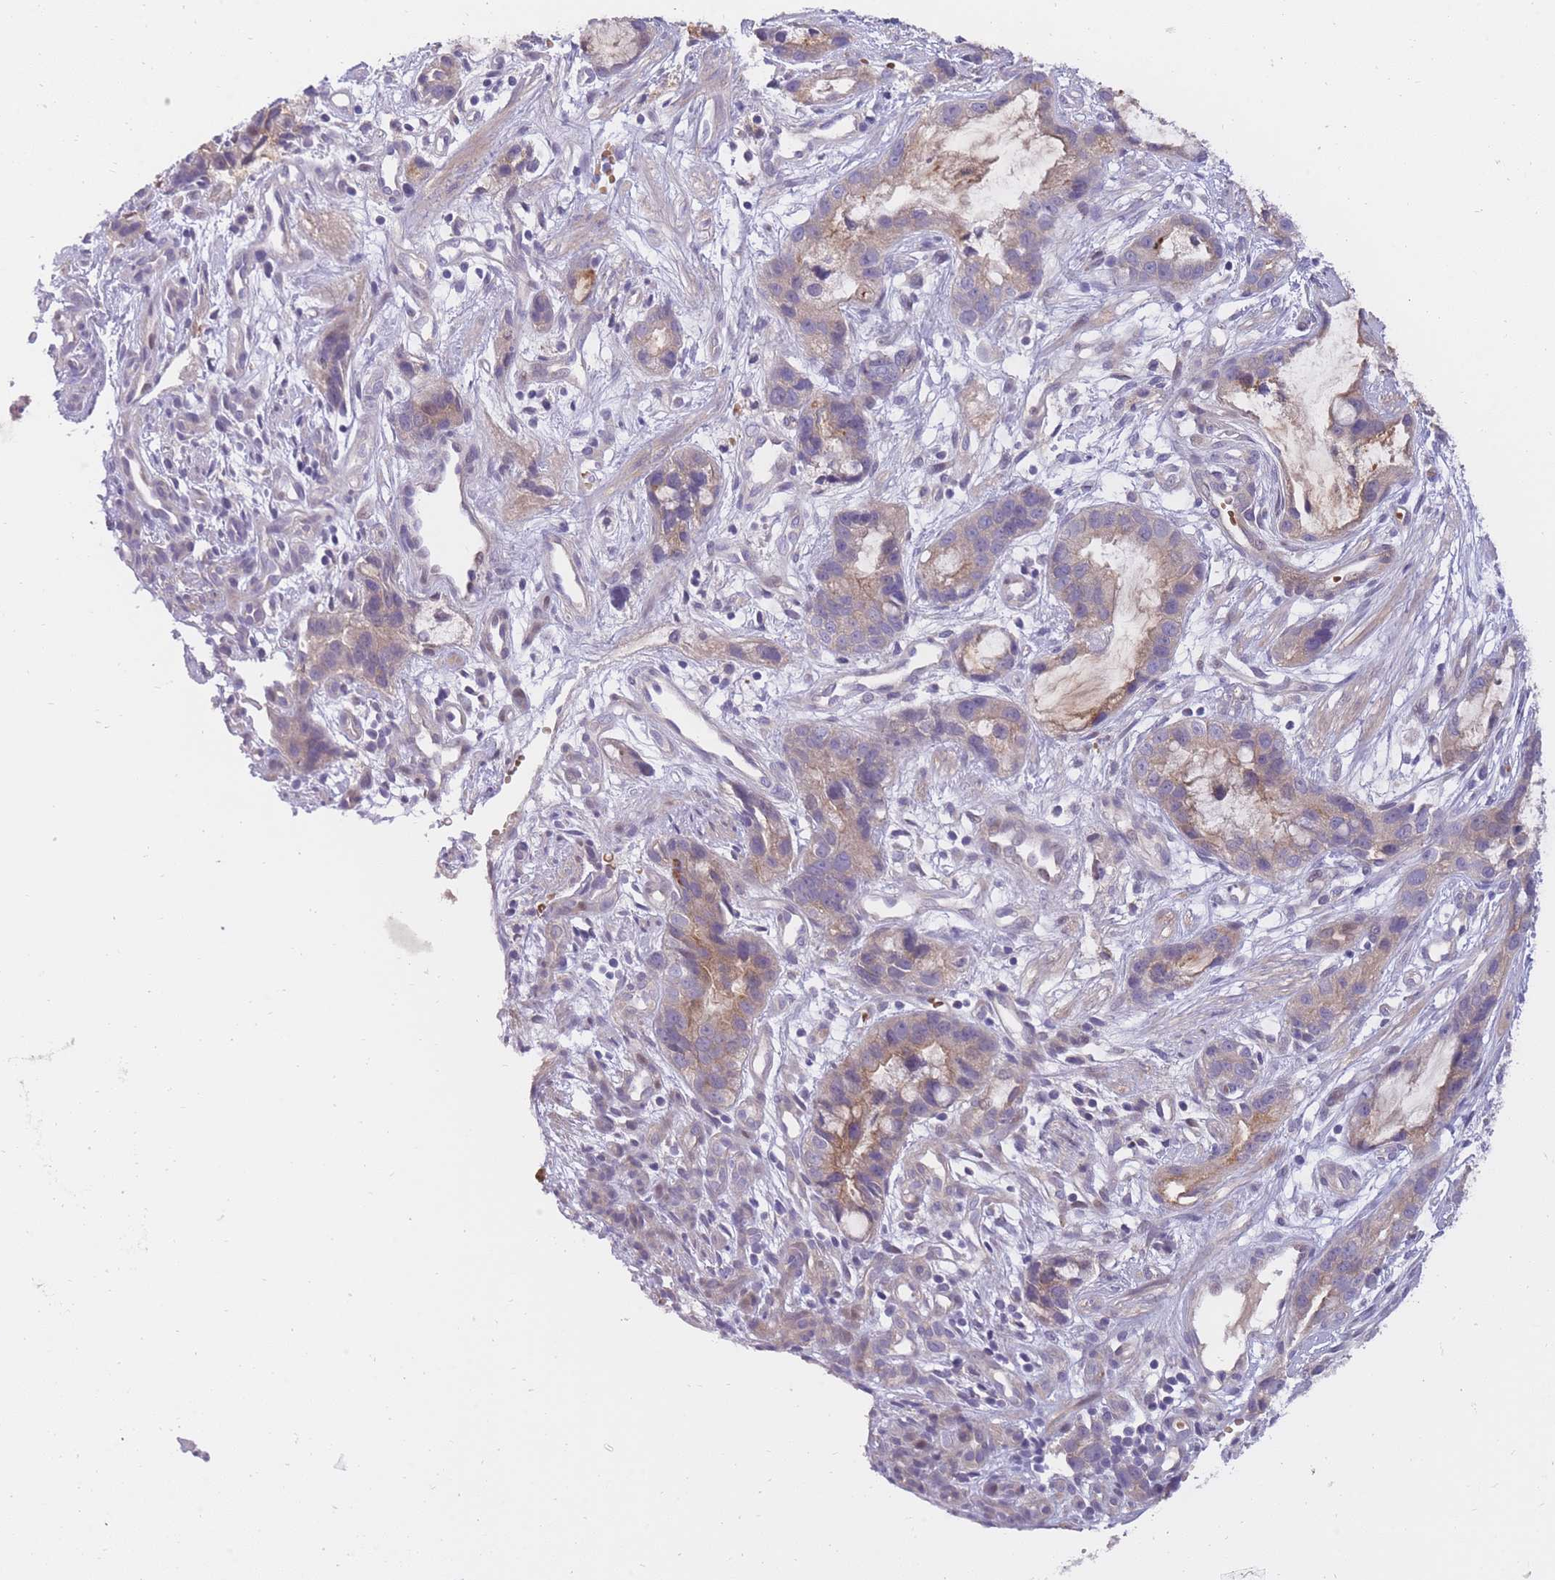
{"staining": {"intensity": "weak", "quantity": "25%-75%", "location": "cytoplasmic/membranous"}, "tissue": "stomach cancer", "cell_type": "Tumor cells", "image_type": "cancer", "snomed": [{"axis": "morphology", "description": "Adenocarcinoma, NOS"}, {"axis": "topography", "description": "Stomach"}], "caption": "An IHC histopathology image of tumor tissue is shown. Protein staining in brown shows weak cytoplasmic/membranous positivity in adenocarcinoma (stomach) within tumor cells. The protein of interest is shown in brown color, while the nuclei are stained blue.", "gene": "CRYGN", "patient": {"sex": "male", "age": 55}}